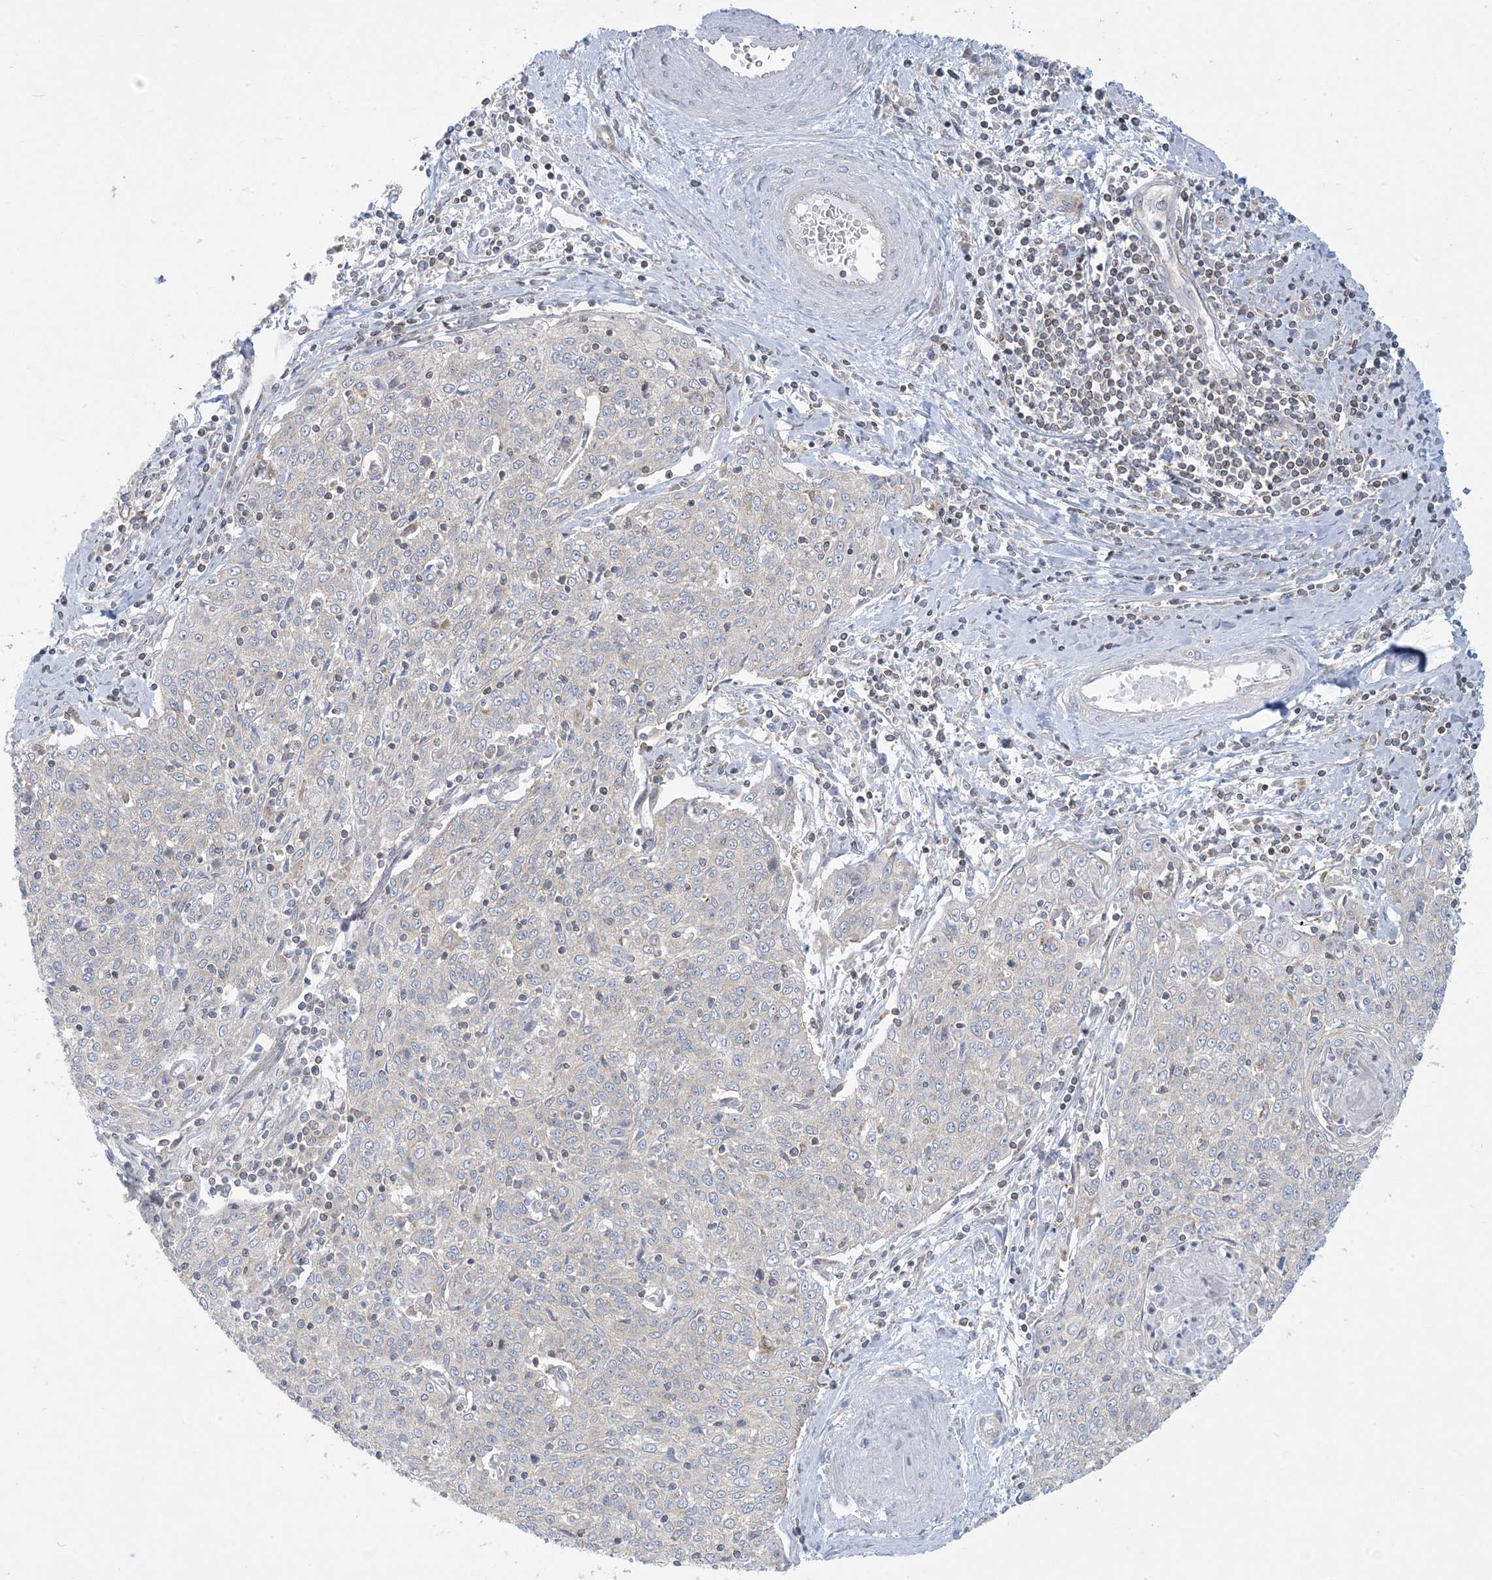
{"staining": {"intensity": "negative", "quantity": "none", "location": "none"}, "tissue": "cervical cancer", "cell_type": "Tumor cells", "image_type": "cancer", "snomed": [{"axis": "morphology", "description": "Squamous cell carcinoma, NOS"}, {"axis": "topography", "description": "Cervix"}], "caption": "Immunohistochemistry micrograph of human cervical cancer stained for a protein (brown), which displays no positivity in tumor cells.", "gene": "SLAMF9", "patient": {"sex": "female", "age": 48}}